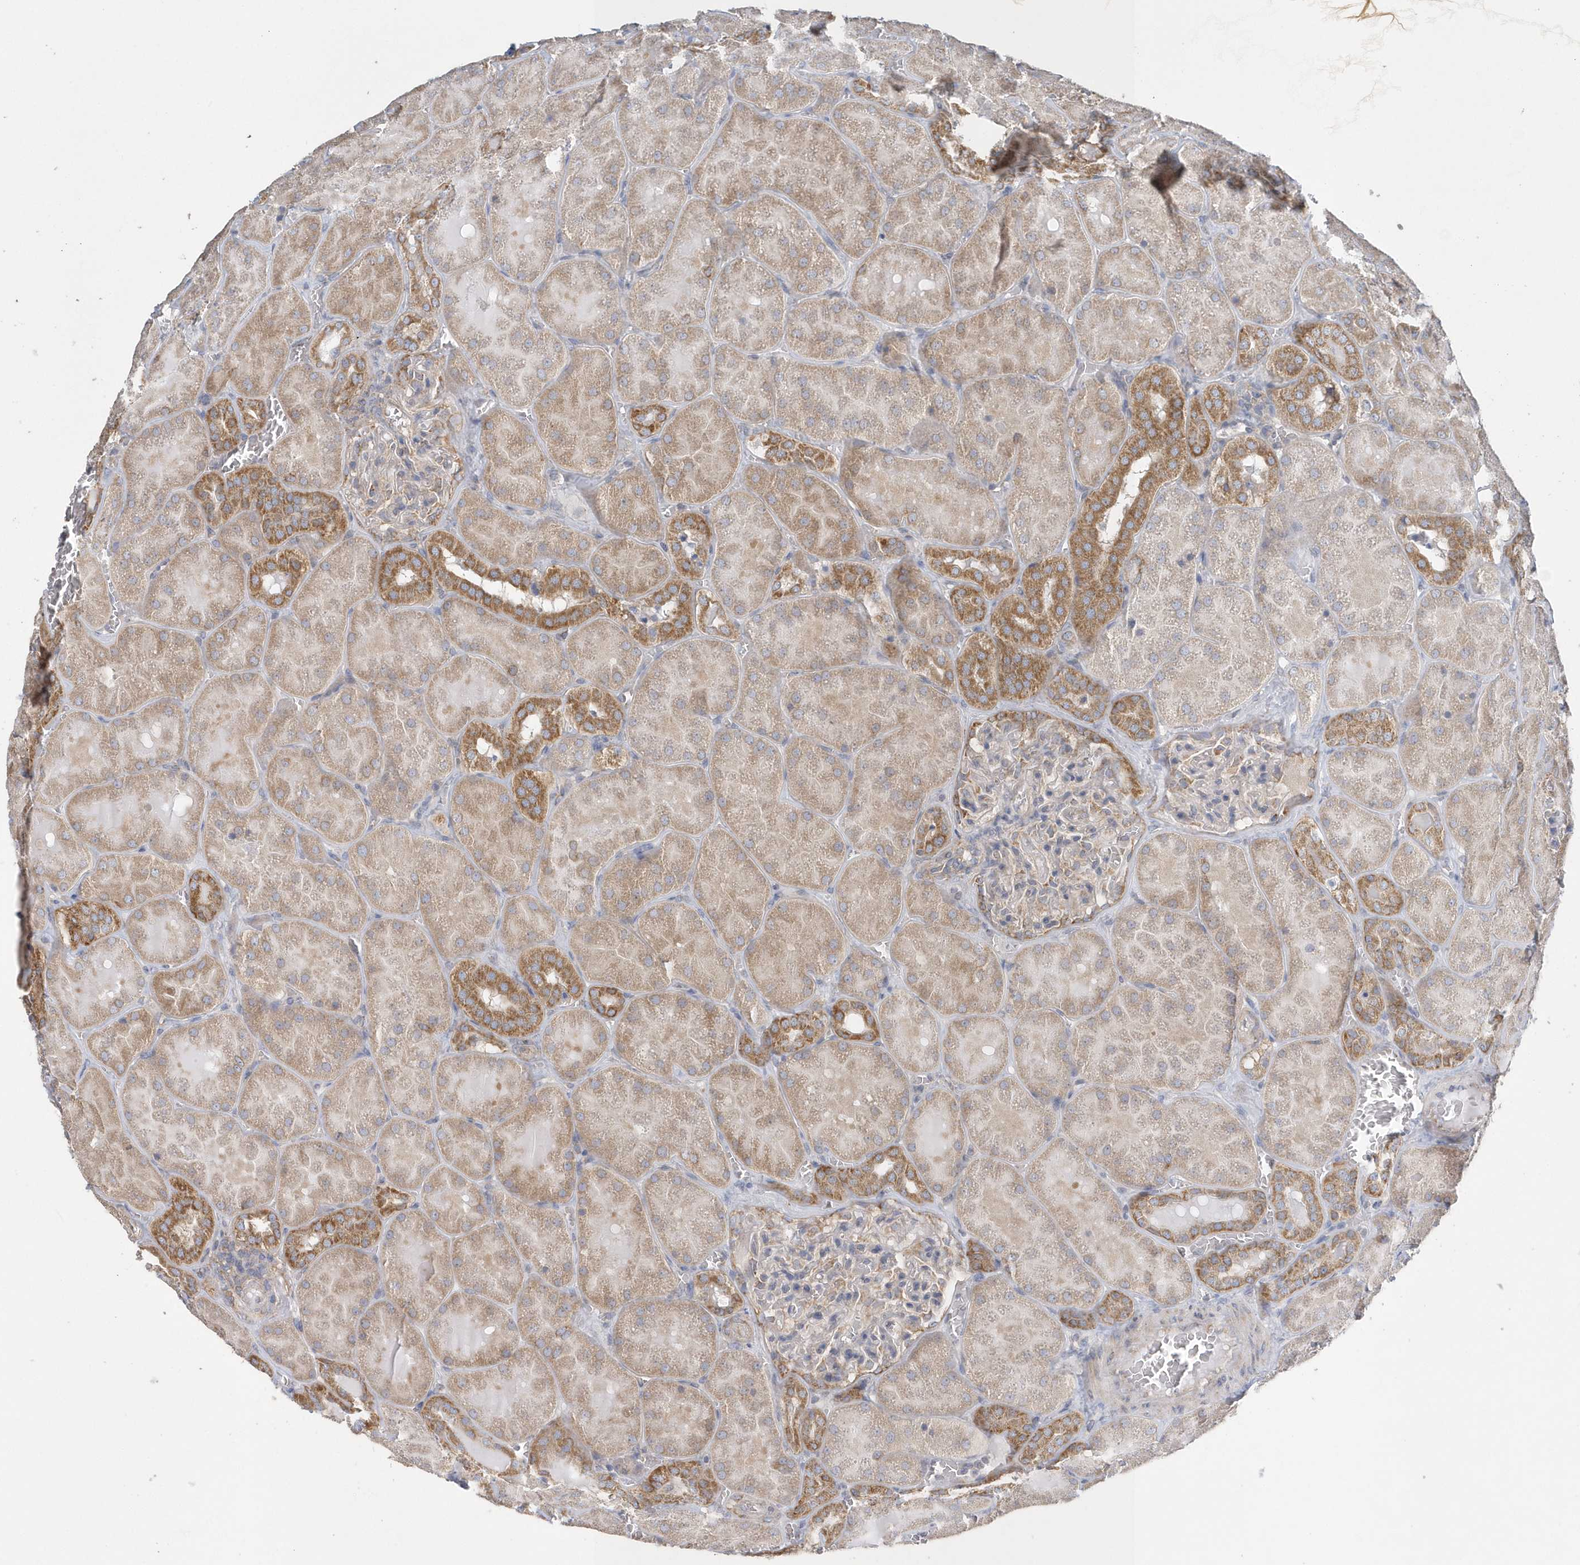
{"staining": {"intensity": "moderate", "quantity": "<25%", "location": "cytoplasmic/membranous"}, "tissue": "kidney", "cell_type": "Cells in glomeruli", "image_type": "normal", "snomed": [{"axis": "morphology", "description": "Normal tissue, NOS"}, {"axis": "topography", "description": "Kidney"}], "caption": "Immunohistochemical staining of benign kidney reveals low levels of moderate cytoplasmic/membranous staining in approximately <25% of cells in glomeruli. The staining was performed using DAB (3,3'-diaminobenzidine) to visualize the protein expression in brown, while the nuclei were stained in blue with hematoxylin (Magnification: 20x).", "gene": "SPATA5", "patient": {"sex": "male", "age": 28}}